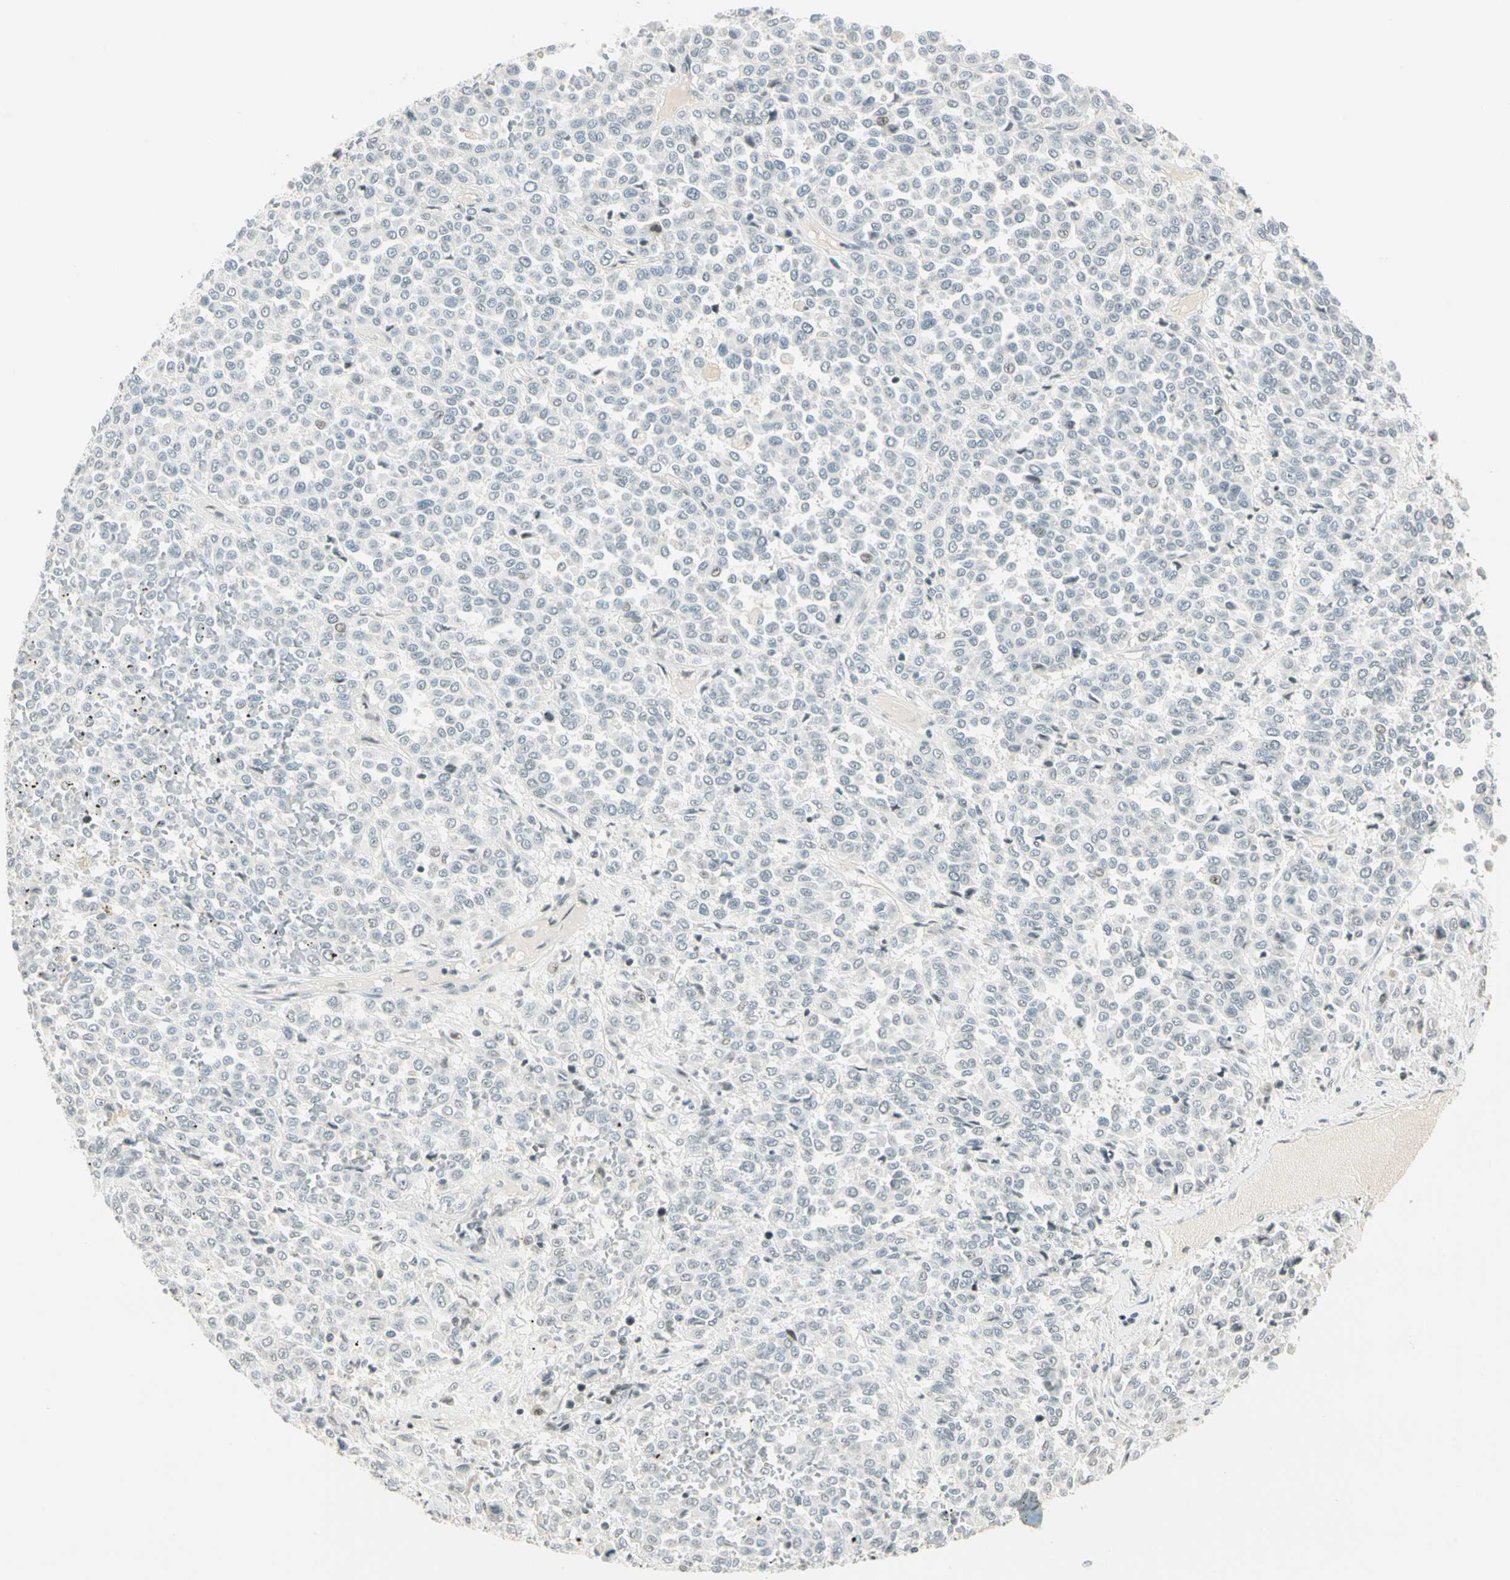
{"staining": {"intensity": "weak", "quantity": "<25%", "location": "nuclear"}, "tissue": "melanoma", "cell_type": "Tumor cells", "image_type": "cancer", "snomed": [{"axis": "morphology", "description": "Malignant melanoma, Metastatic site"}, {"axis": "topography", "description": "Pancreas"}], "caption": "A photomicrograph of human malignant melanoma (metastatic site) is negative for staining in tumor cells.", "gene": "SMAD3", "patient": {"sex": "female", "age": 30}}